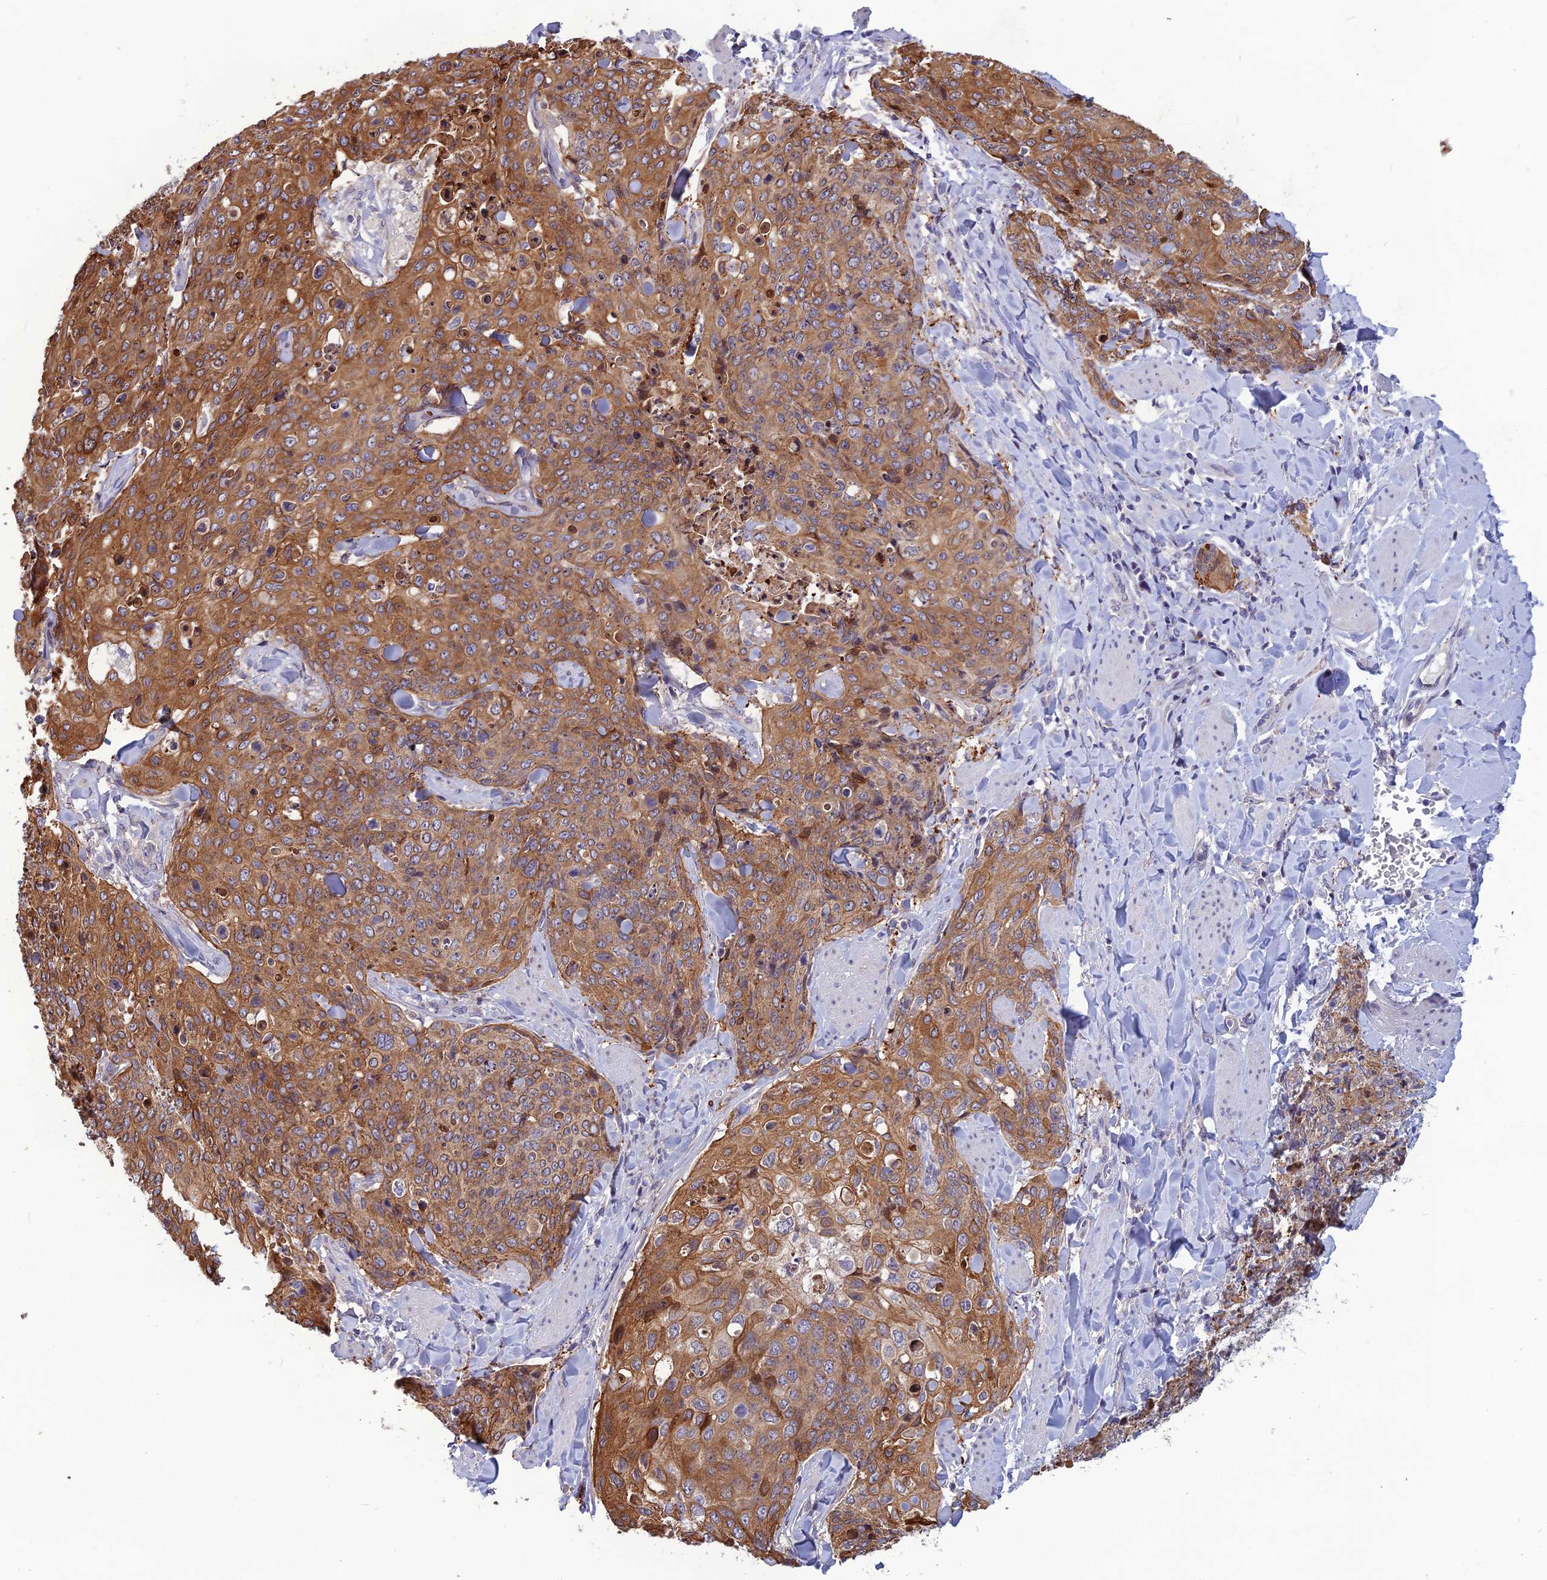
{"staining": {"intensity": "moderate", "quantity": ">75%", "location": "cytoplasmic/membranous"}, "tissue": "skin cancer", "cell_type": "Tumor cells", "image_type": "cancer", "snomed": [{"axis": "morphology", "description": "Squamous cell carcinoma, NOS"}, {"axis": "topography", "description": "Skin"}, {"axis": "topography", "description": "Vulva"}], "caption": "There is medium levels of moderate cytoplasmic/membranous positivity in tumor cells of skin squamous cell carcinoma, as demonstrated by immunohistochemical staining (brown color).", "gene": "TMEM134", "patient": {"sex": "female", "age": 85}}